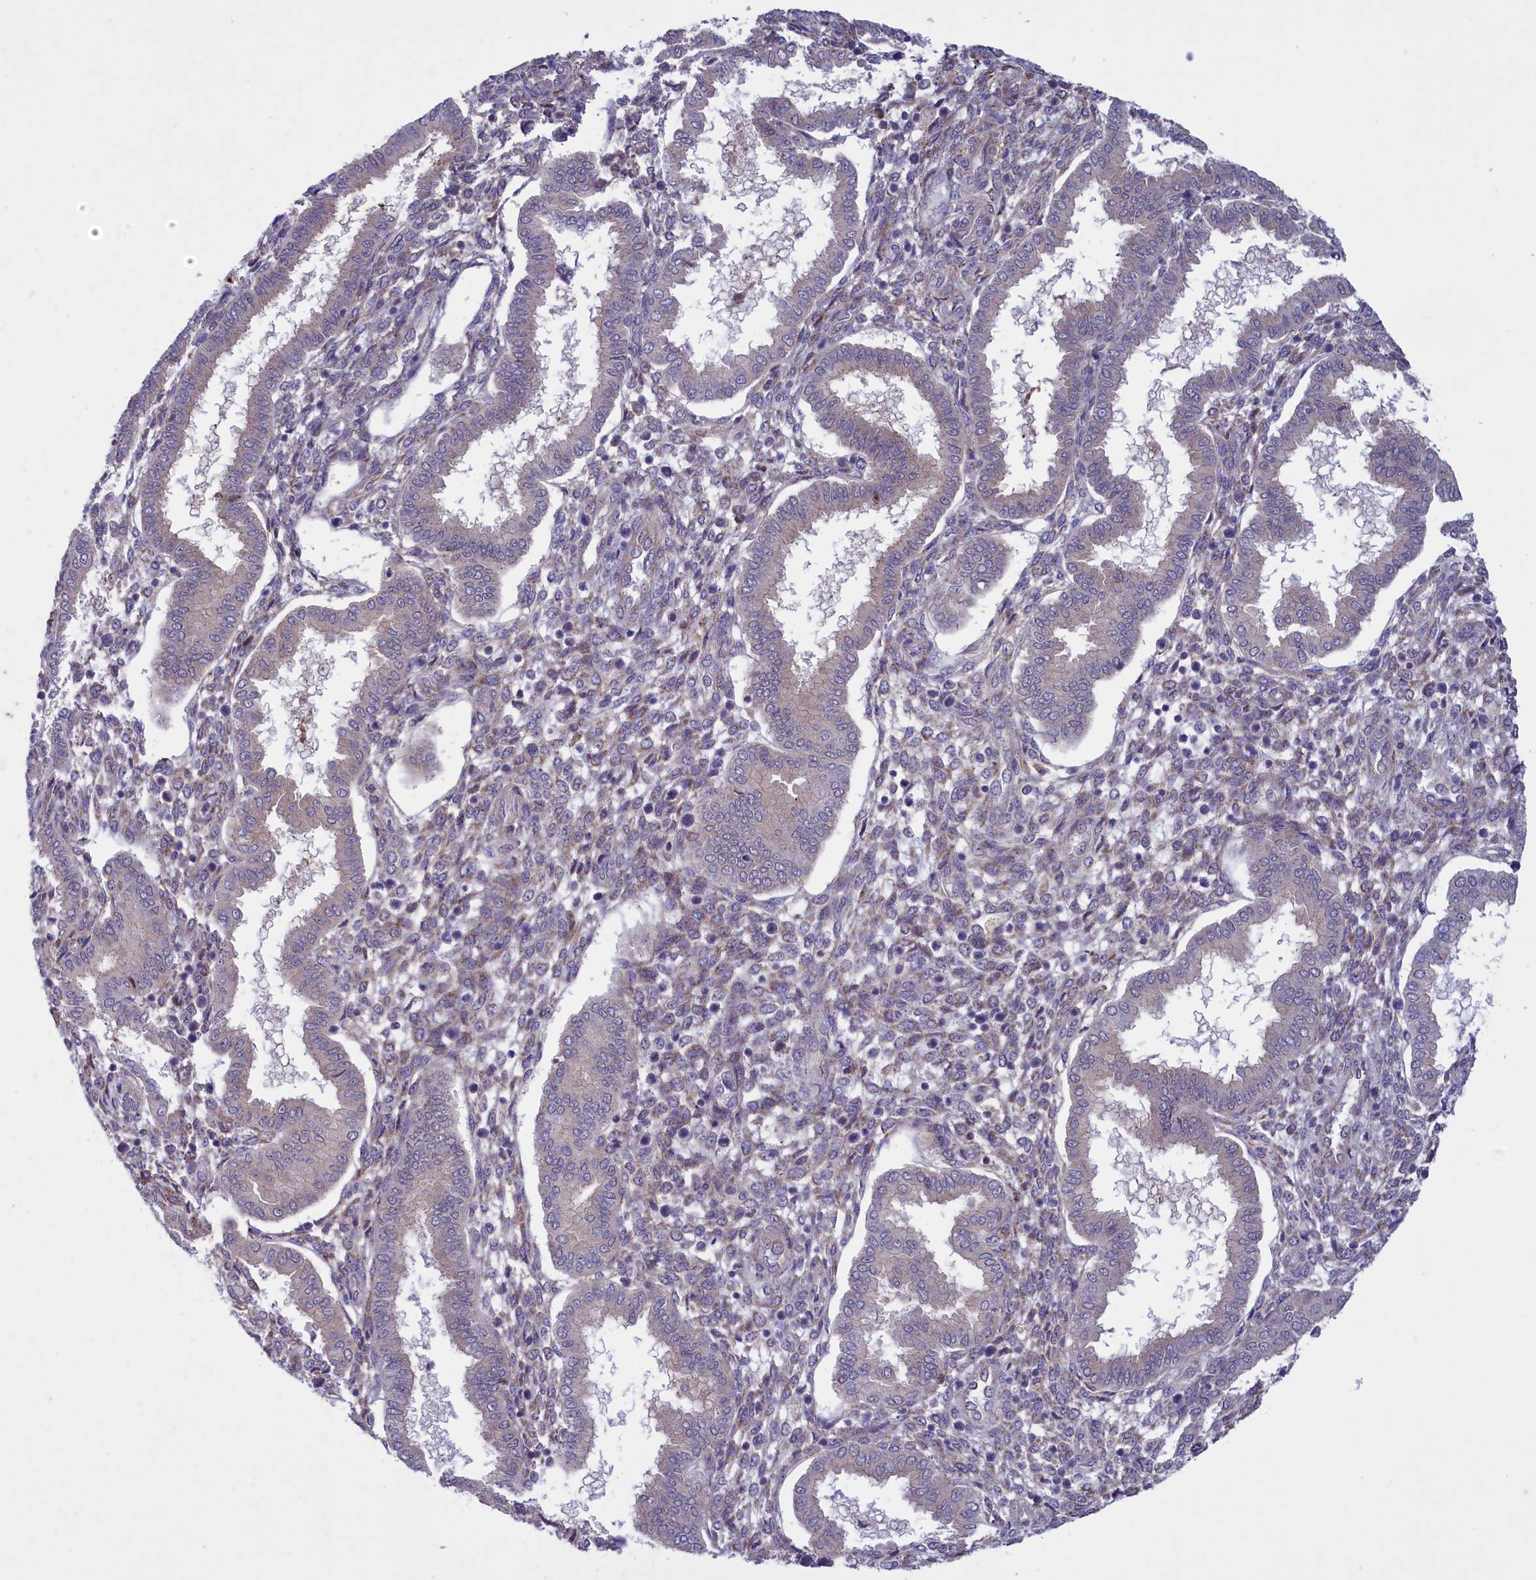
{"staining": {"intensity": "negative", "quantity": "none", "location": "none"}, "tissue": "endometrium", "cell_type": "Cells in endometrial stroma", "image_type": "normal", "snomed": [{"axis": "morphology", "description": "Normal tissue, NOS"}, {"axis": "topography", "description": "Endometrium"}], "caption": "Normal endometrium was stained to show a protein in brown. There is no significant expression in cells in endometrial stroma.", "gene": "CORO2A", "patient": {"sex": "female", "age": 24}}